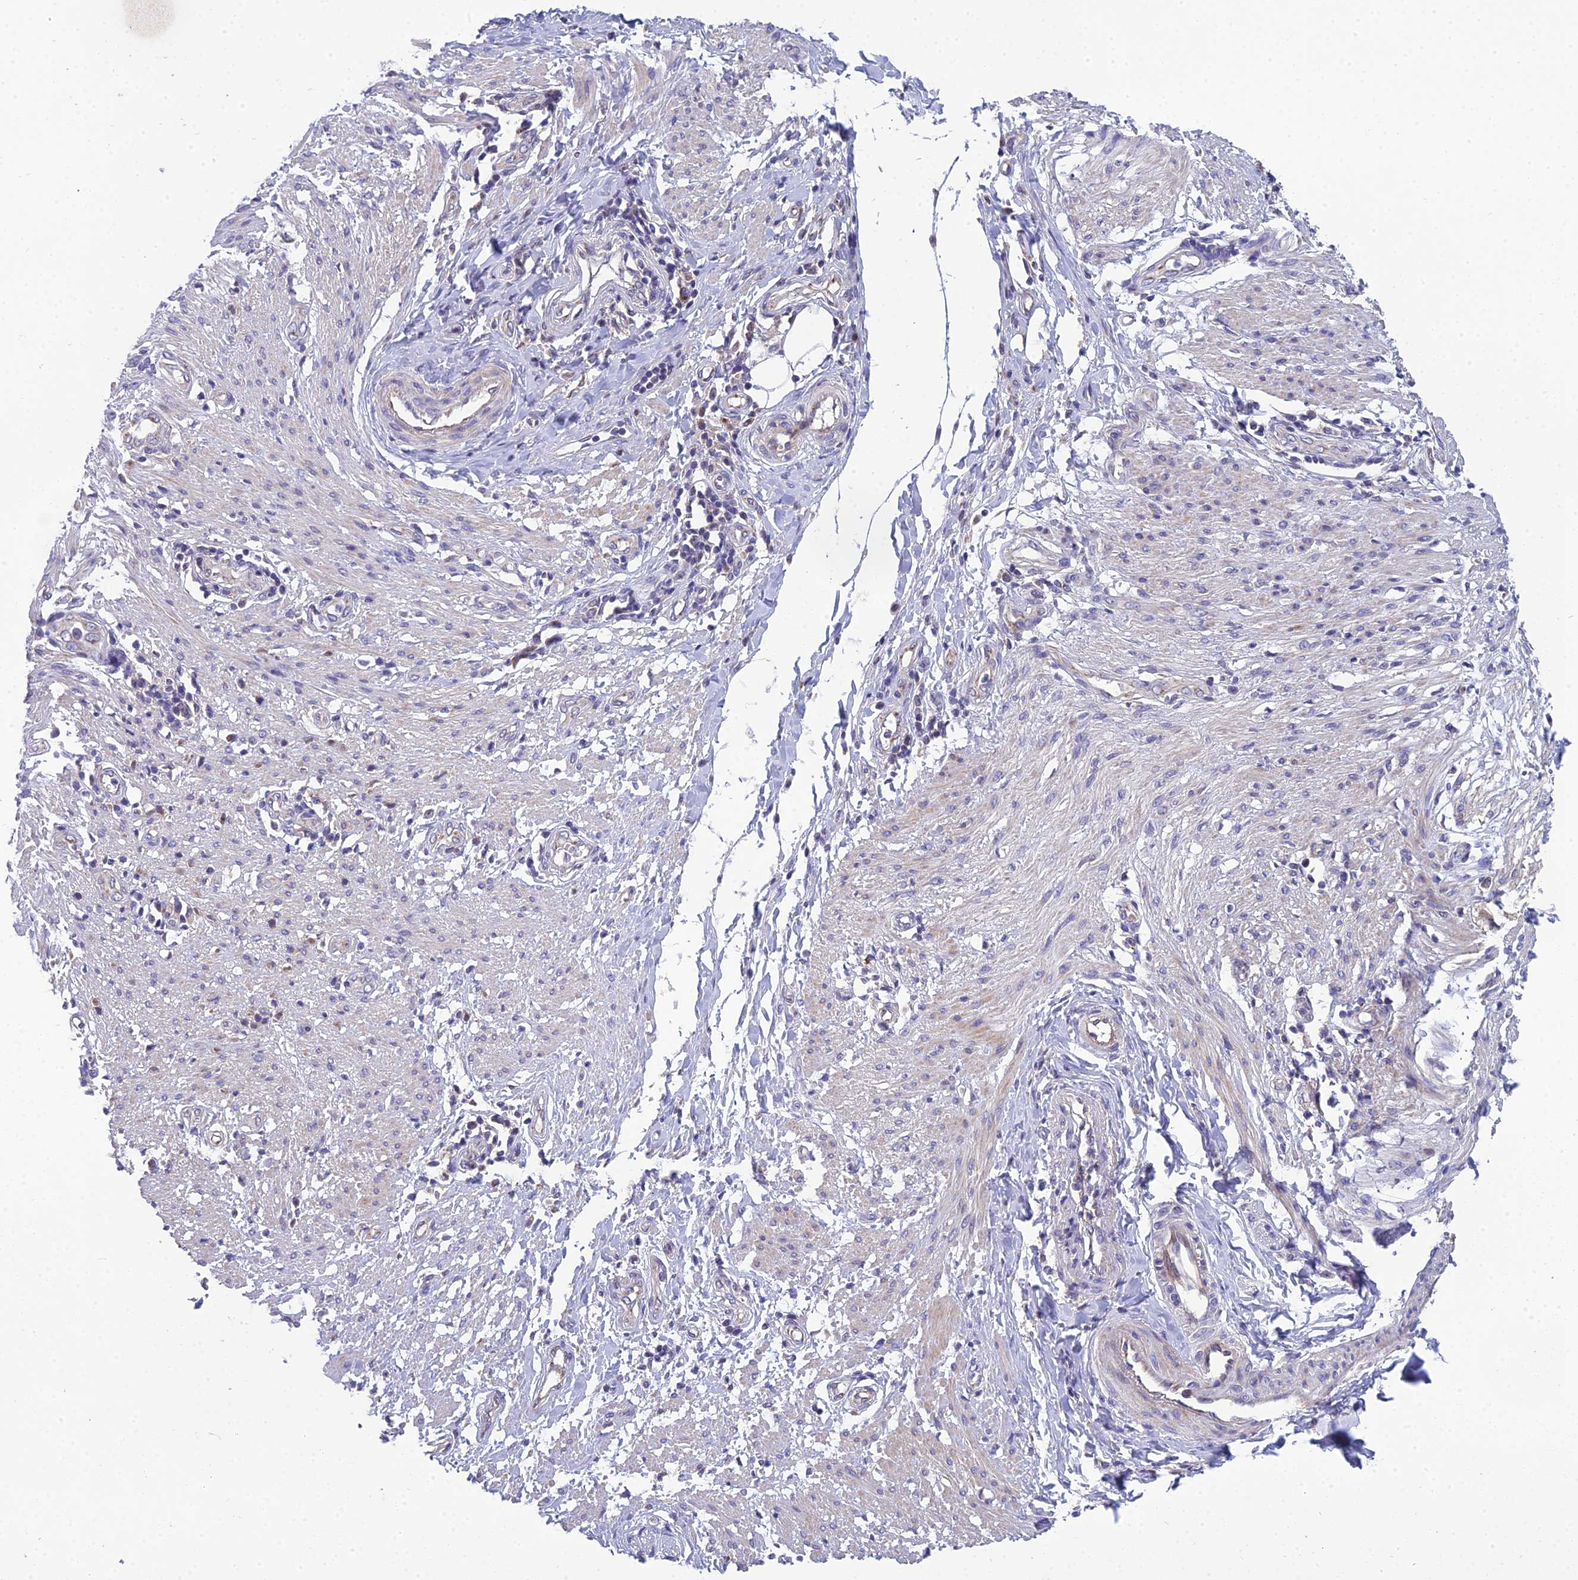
{"staining": {"intensity": "weak", "quantity": "<25%", "location": "cytoplasmic/membranous"}, "tissue": "smooth muscle", "cell_type": "Smooth muscle cells", "image_type": "normal", "snomed": [{"axis": "morphology", "description": "Normal tissue, NOS"}, {"axis": "morphology", "description": "Adenocarcinoma, NOS"}, {"axis": "topography", "description": "Colon"}, {"axis": "topography", "description": "Peripheral nerve tissue"}], "caption": "IHC image of unremarkable smooth muscle stained for a protein (brown), which shows no positivity in smooth muscle cells.", "gene": "GOLPH3", "patient": {"sex": "male", "age": 14}}